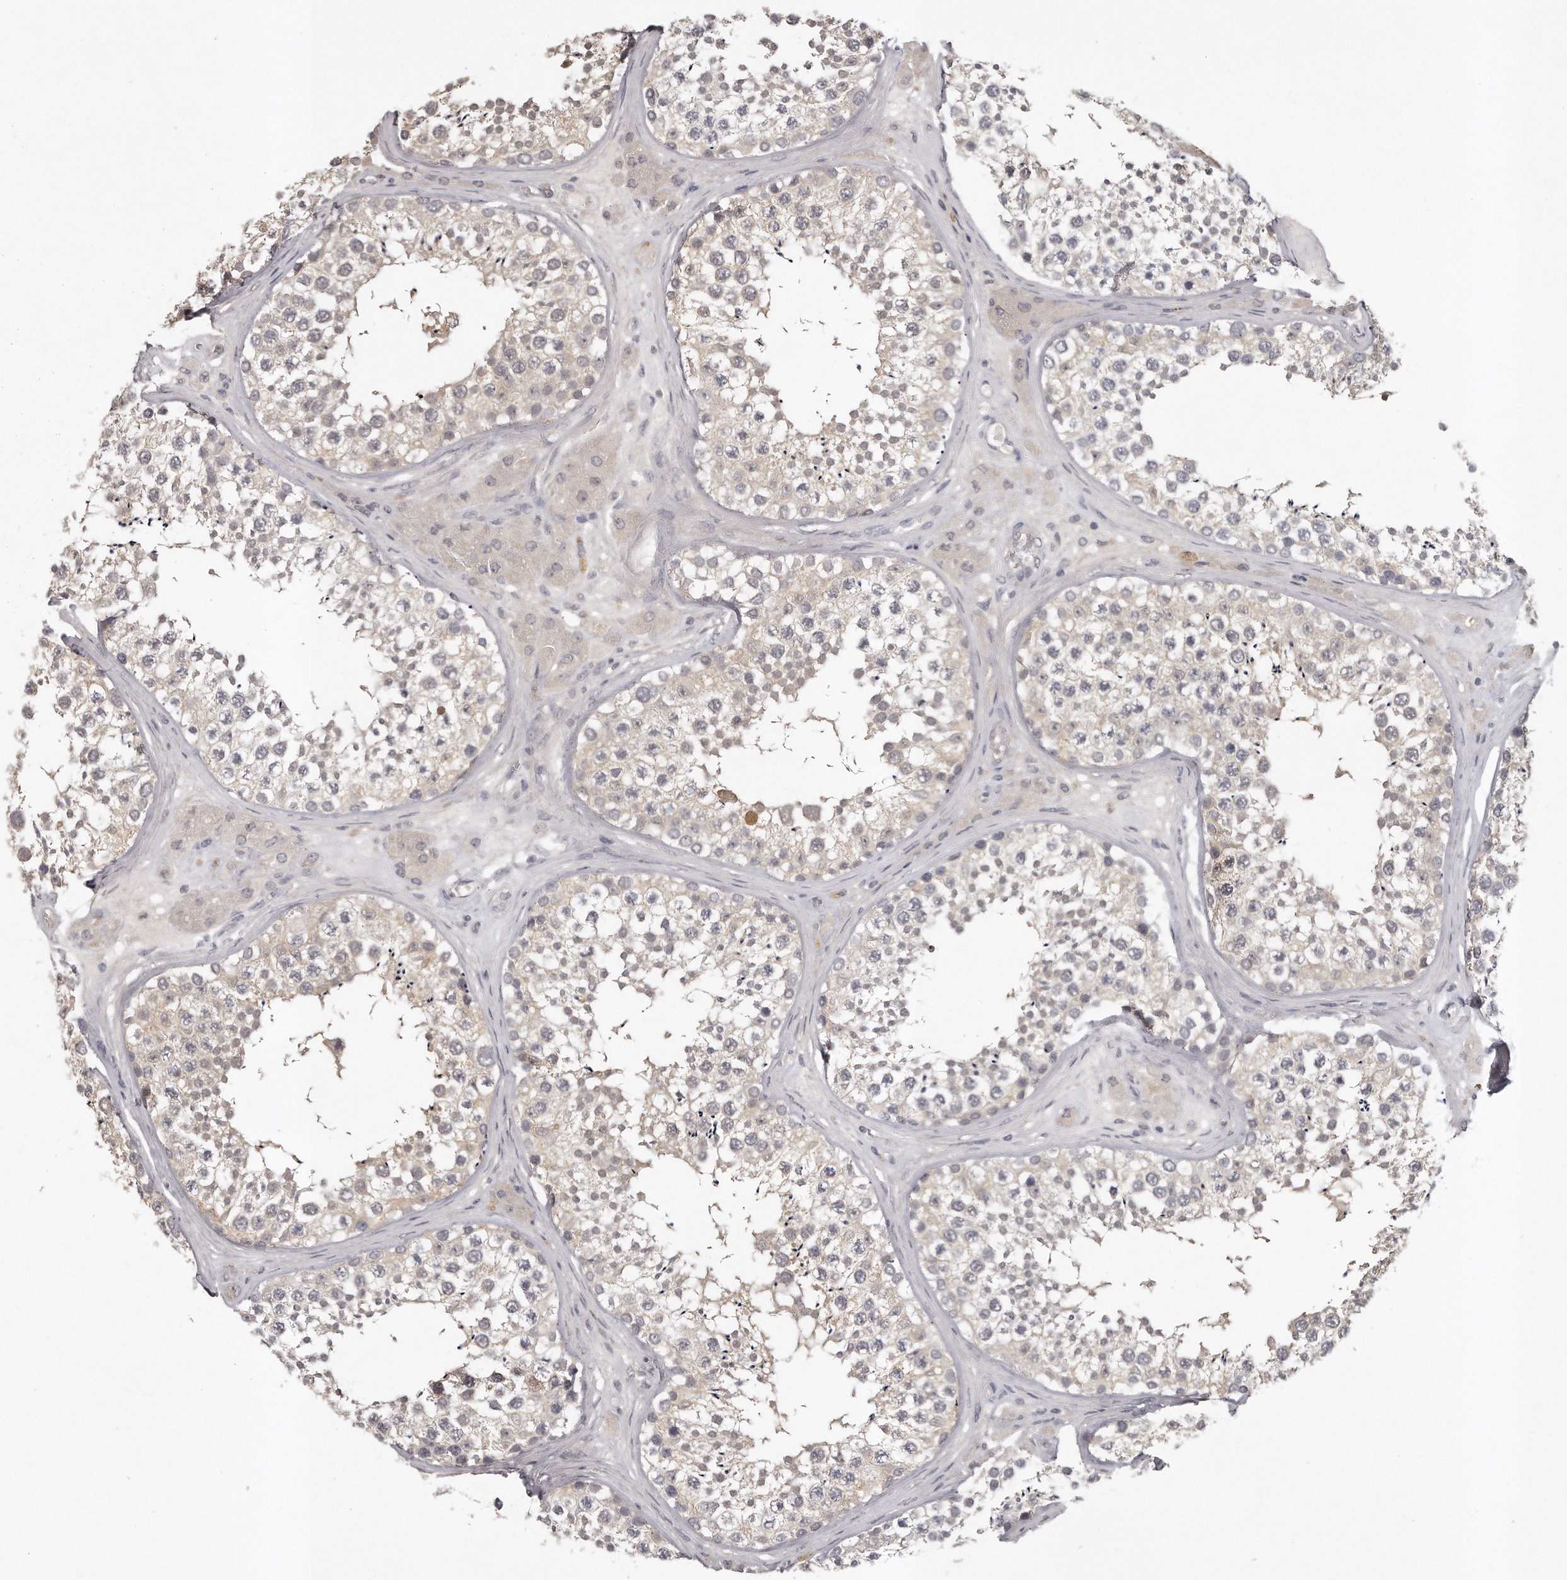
{"staining": {"intensity": "weak", "quantity": "<25%", "location": "cytoplasmic/membranous"}, "tissue": "testis", "cell_type": "Cells in seminiferous ducts", "image_type": "normal", "snomed": [{"axis": "morphology", "description": "Normal tissue, NOS"}, {"axis": "topography", "description": "Testis"}], "caption": "This is an immunohistochemistry (IHC) photomicrograph of benign testis. There is no positivity in cells in seminiferous ducts.", "gene": "GGCT", "patient": {"sex": "male", "age": 46}}